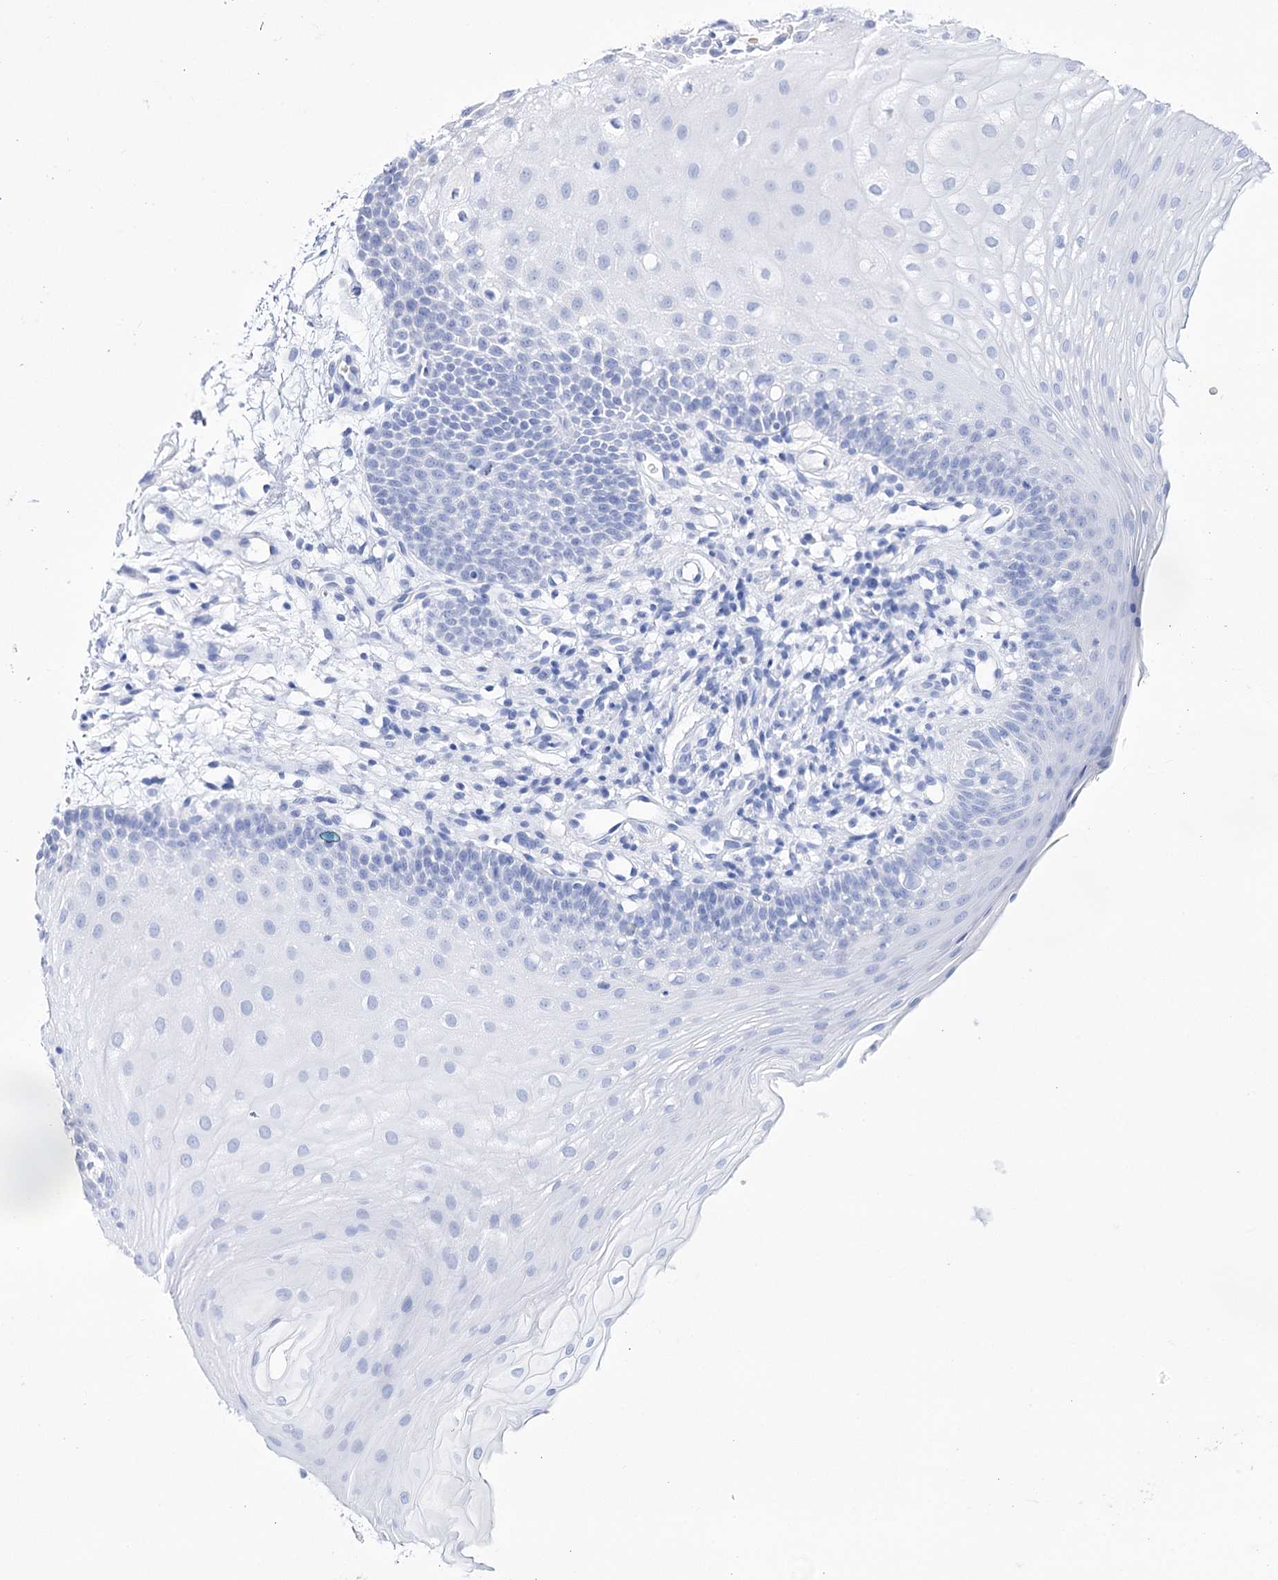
{"staining": {"intensity": "negative", "quantity": "none", "location": "none"}, "tissue": "oral mucosa", "cell_type": "Squamous epithelial cells", "image_type": "normal", "snomed": [{"axis": "morphology", "description": "Normal tissue, NOS"}, {"axis": "topography", "description": "Oral tissue"}], "caption": "Protein analysis of unremarkable oral mucosa exhibits no significant staining in squamous epithelial cells. The staining is performed using DAB brown chromogen with nuclei counter-stained in using hematoxylin.", "gene": "OSBPL5", "patient": {"sex": "male", "age": 68}}